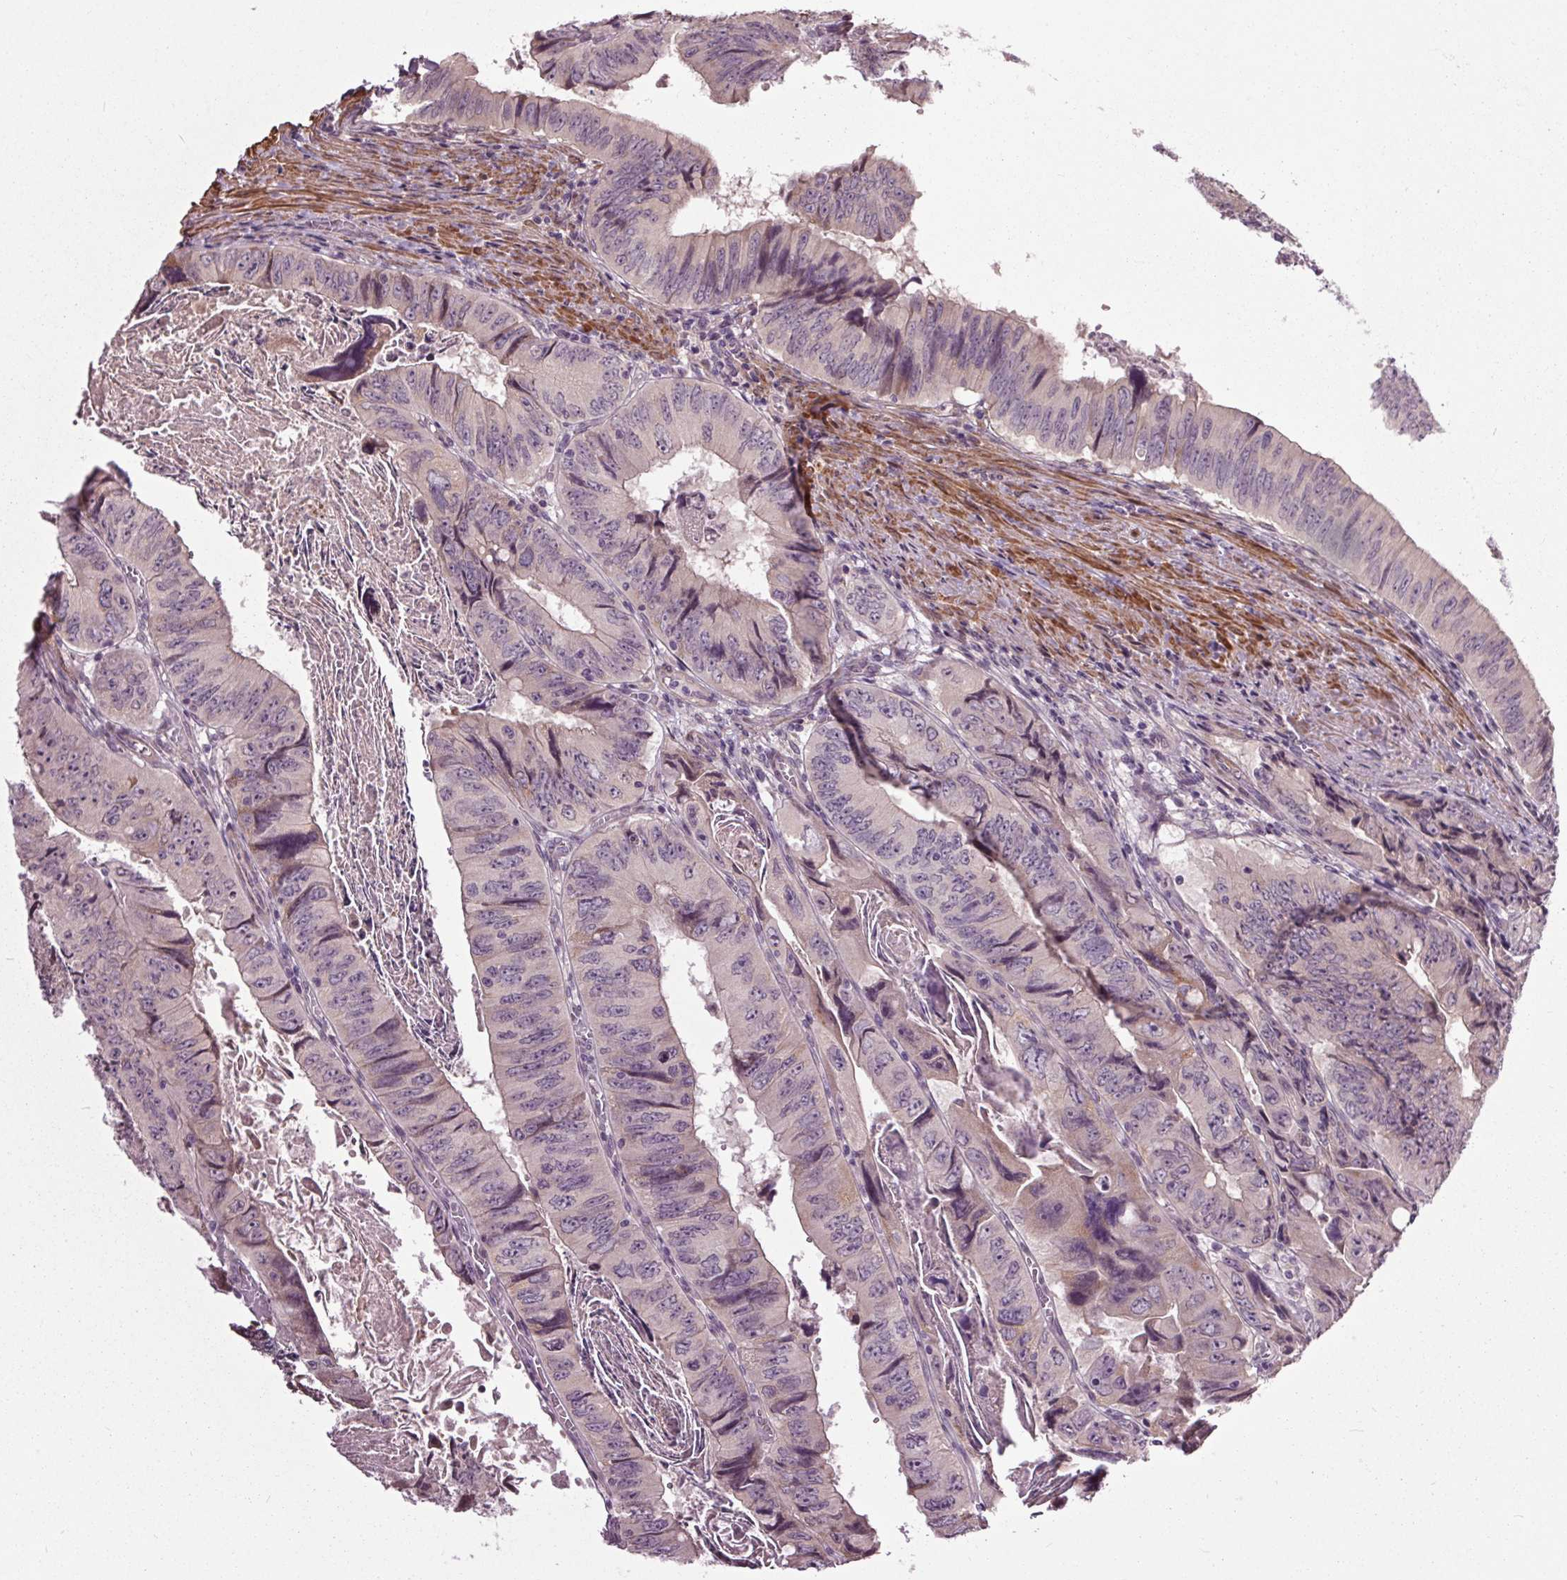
{"staining": {"intensity": "negative", "quantity": "none", "location": "none"}, "tissue": "colorectal cancer", "cell_type": "Tumor cells", "image_type": "cancer", "snomed": [{"axis": "morphology", "description": "Adenocarcinoma, NOS"}, {"axis": "topography", "description": "Colon"}], "caption": "Adenocarcinoma (colorectal) was stained to show a protein in brown. There is no significant expression in tumor cells. The staining was performed using DAB (3,3'-diaminobenzidine) to visualize the protein expression in brown, while the nuclei were stained in blue with hematoxylin (Magnification: 20x).", "gene": "HAUS5", "patient": {"sex": "female", "age": 84}}